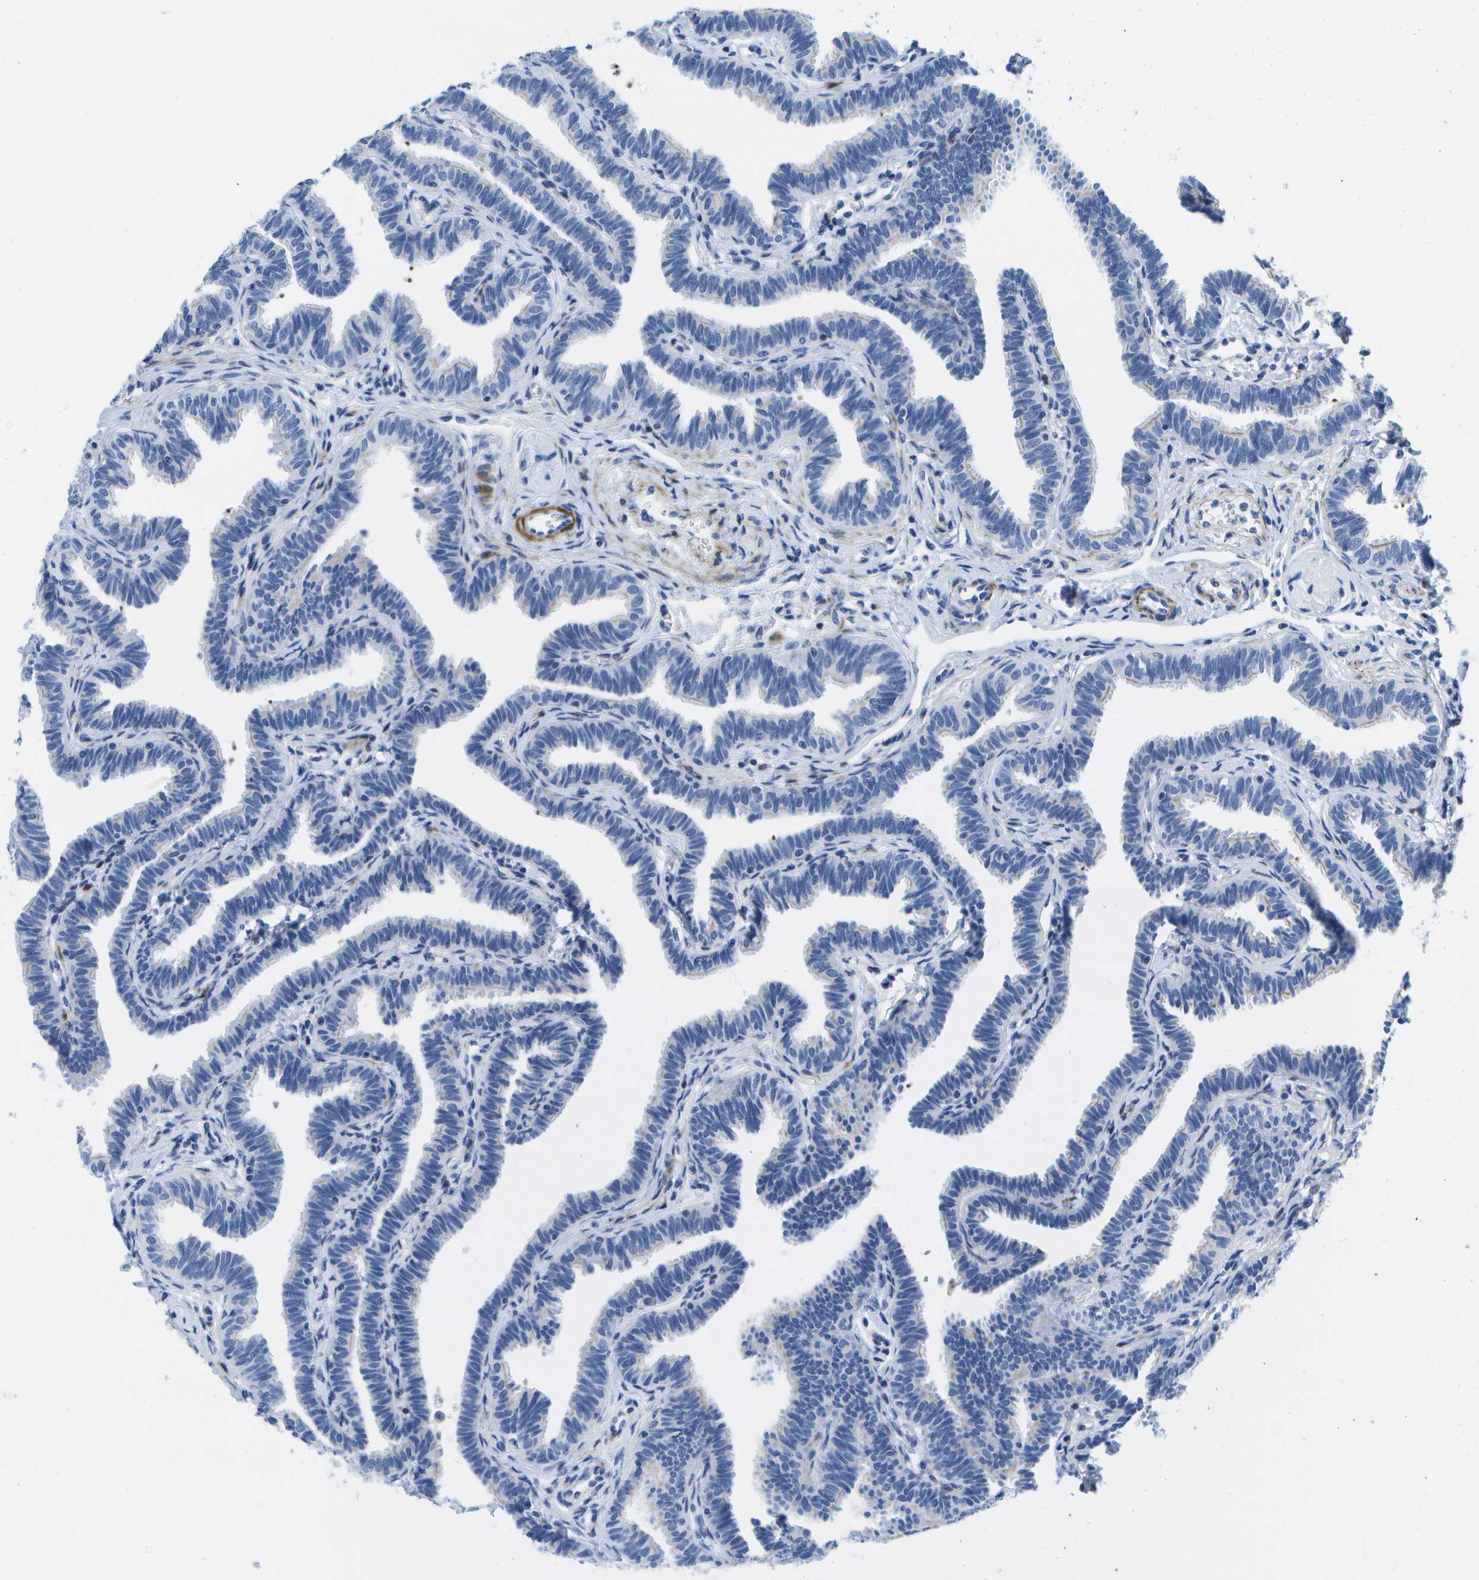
{"staining": {"intensity": "negative", "quantity": "none", "location": "none"}, "tissue": "fallopian tube", "cell_type": "Glandular cells", "image_type": "normal", "snomed": [{"axis": "morphology", "description": "Normal tissue, NOS"}, {"axis": "topography", "description": "Fallopian tube"}, {"axis": "topography", "description": "Ovary"}], "caption": "High magnification brightfield microscopy of unremarkable fallopian tube stained with DAB (3,3'-diaminobenzidine) (brown) and counterstained with hematoxylin (blue): glandular cells show no significant expression.", "gene": "ADGRG6", "patient": {"sex": "female", "age": 23}}